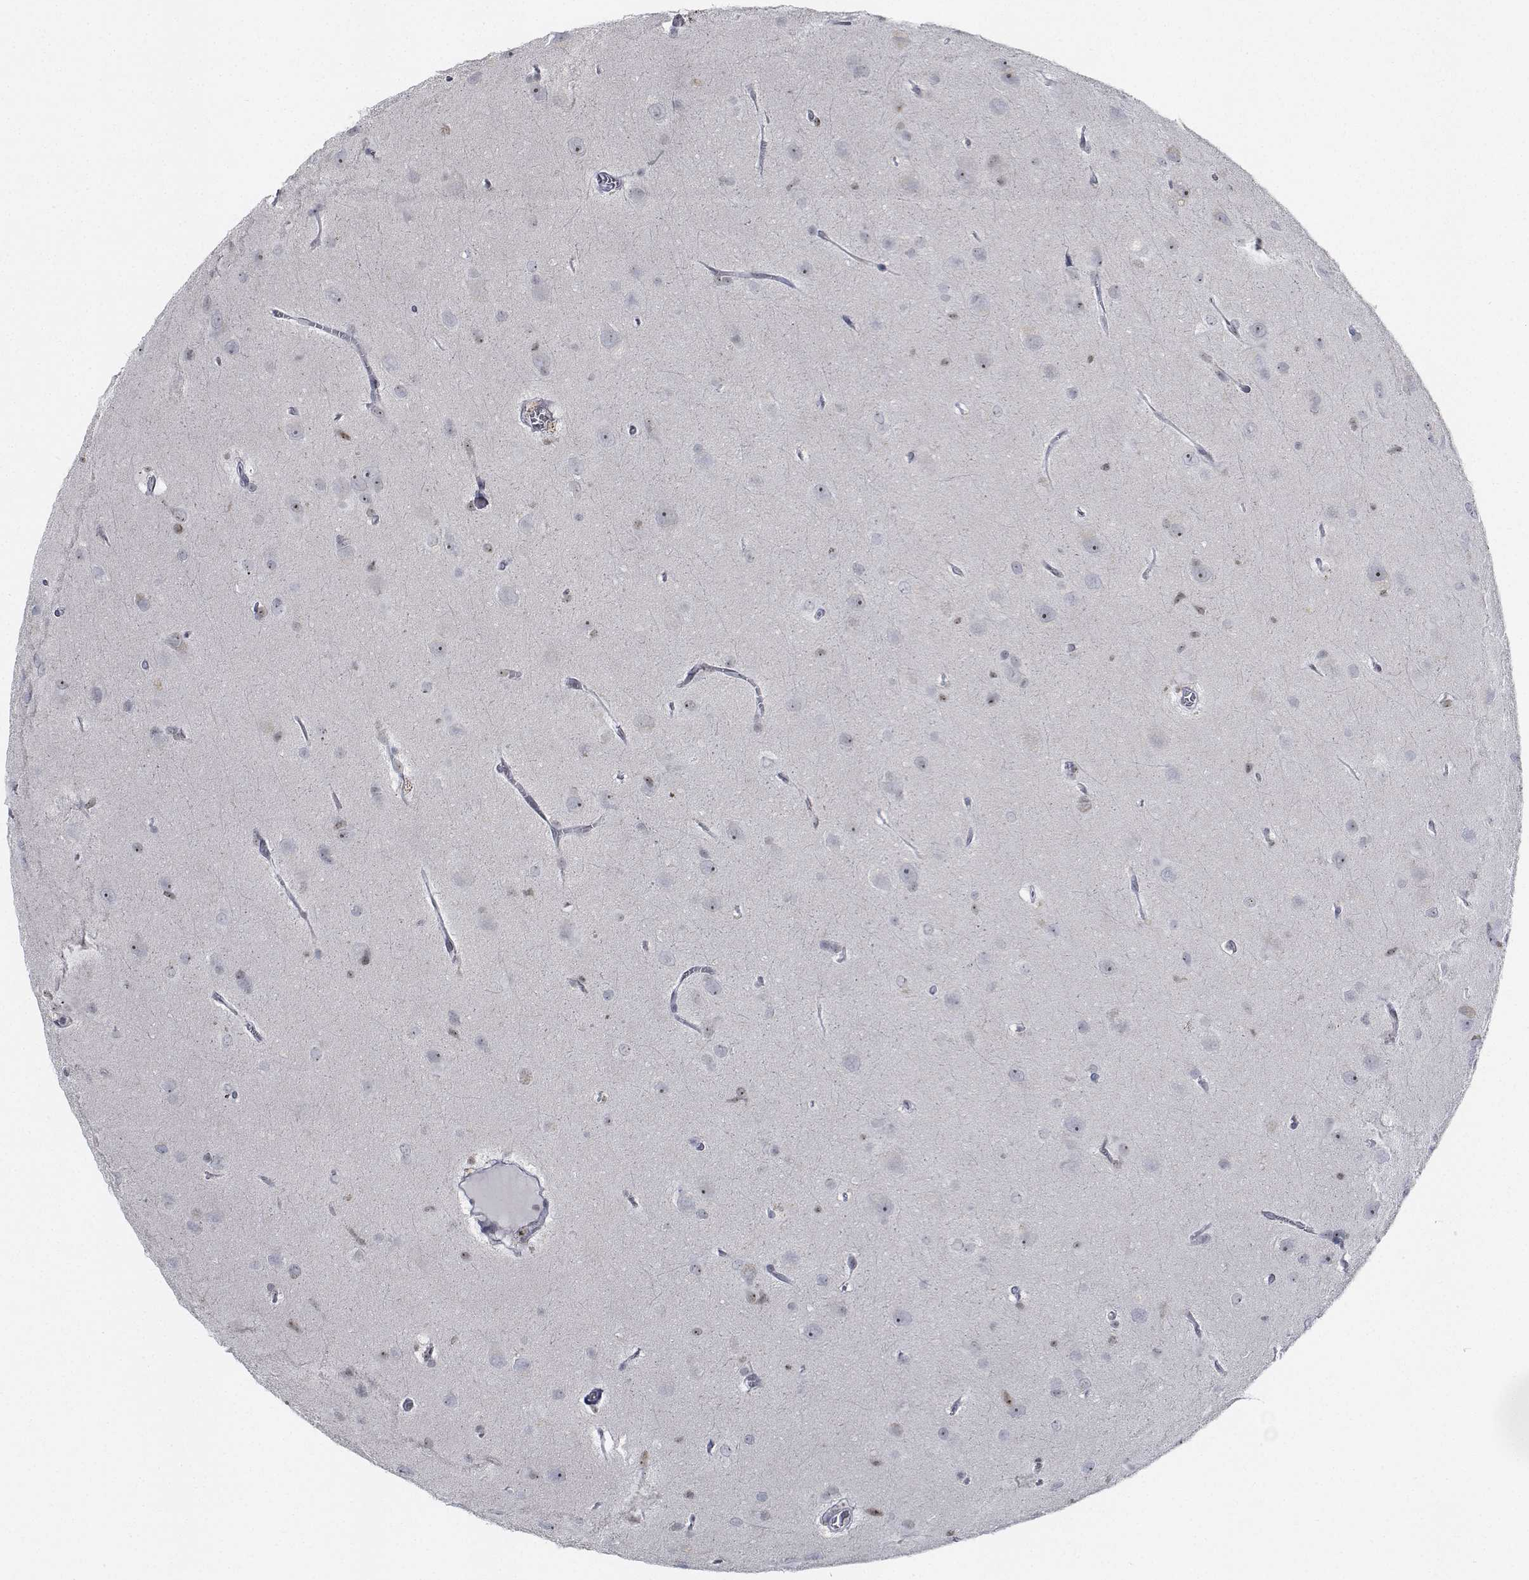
{"staining": {"intensity": "negative", "quantity": "none", "location": "none"}, "tissue": "glioma", "cell_type": "Tumor cells", "image_type": "cancer", "snomed": [{"axis": "morphology", "description": "Glioma, malignant, Low grade"}, {"axis": "topography", "description": "Brain"}], "caption": "An IHC histopathology image of malignant glioma (low-grade) is shown. There is no staining in tumor cells of malignant glioma (low-grade).", "gene": "NVL", "patient": {"sex": "male", "age": 58}}